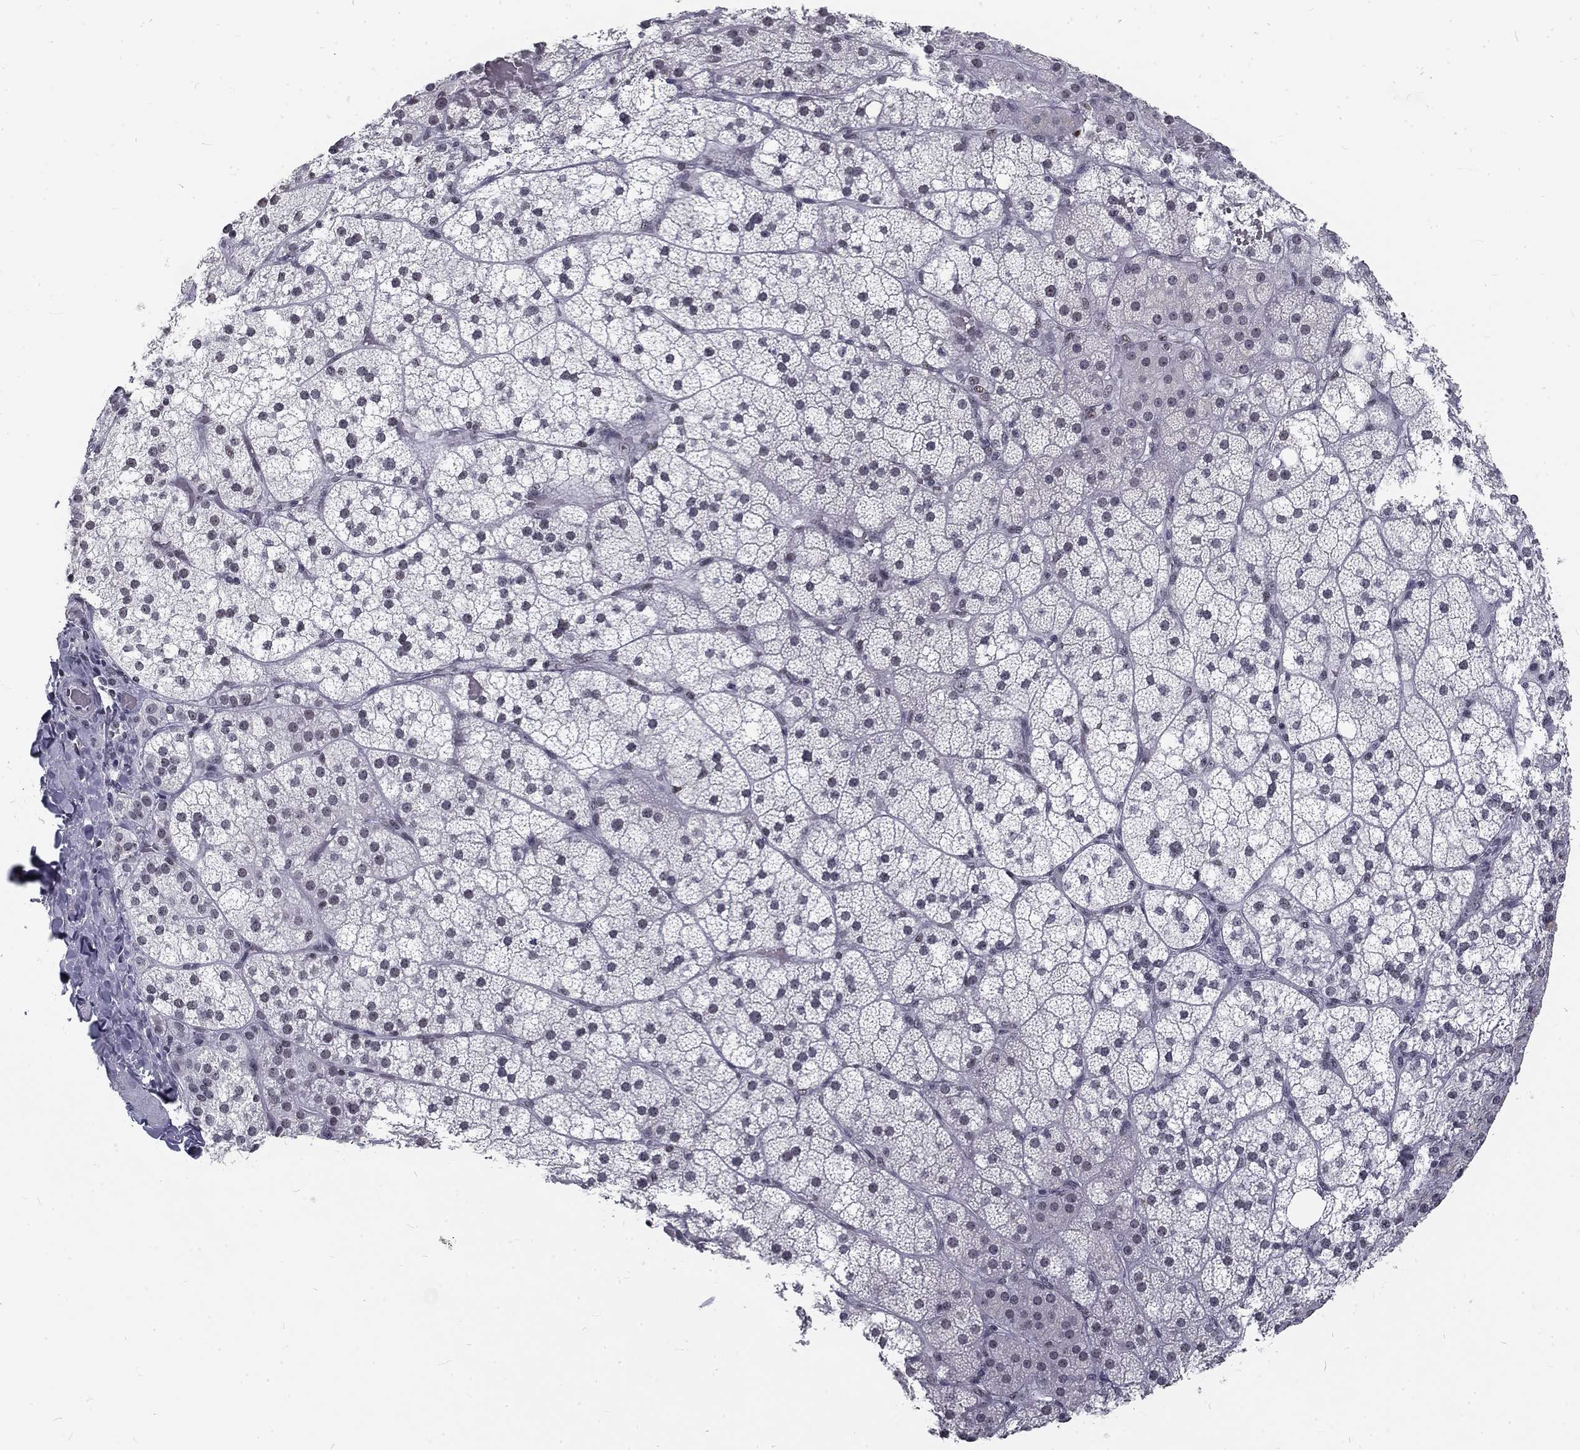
{"staining": {"intensity": "negative", "quantity": "none", "location": "none"}, "tissue": "adrenal gland", "cell_type": "Glandular cells", "image_type": "normal", "snomed": [{"axis": "morphology", "description": "Normal tissue, NOS"}, {"axis": "topography", "description": "Adrenal gland"}], "caption": "A micrograph of adrenal gland stained for a protein shows no brown staining in glandular cells. (Stains: DAB immunohistochemistry (IHC) with hematoxylin counter stain, Microscopy: brightfield microscopy at high magnification).", "gene": "SNORC", "patient": {"sex": "male", "age": 53}}